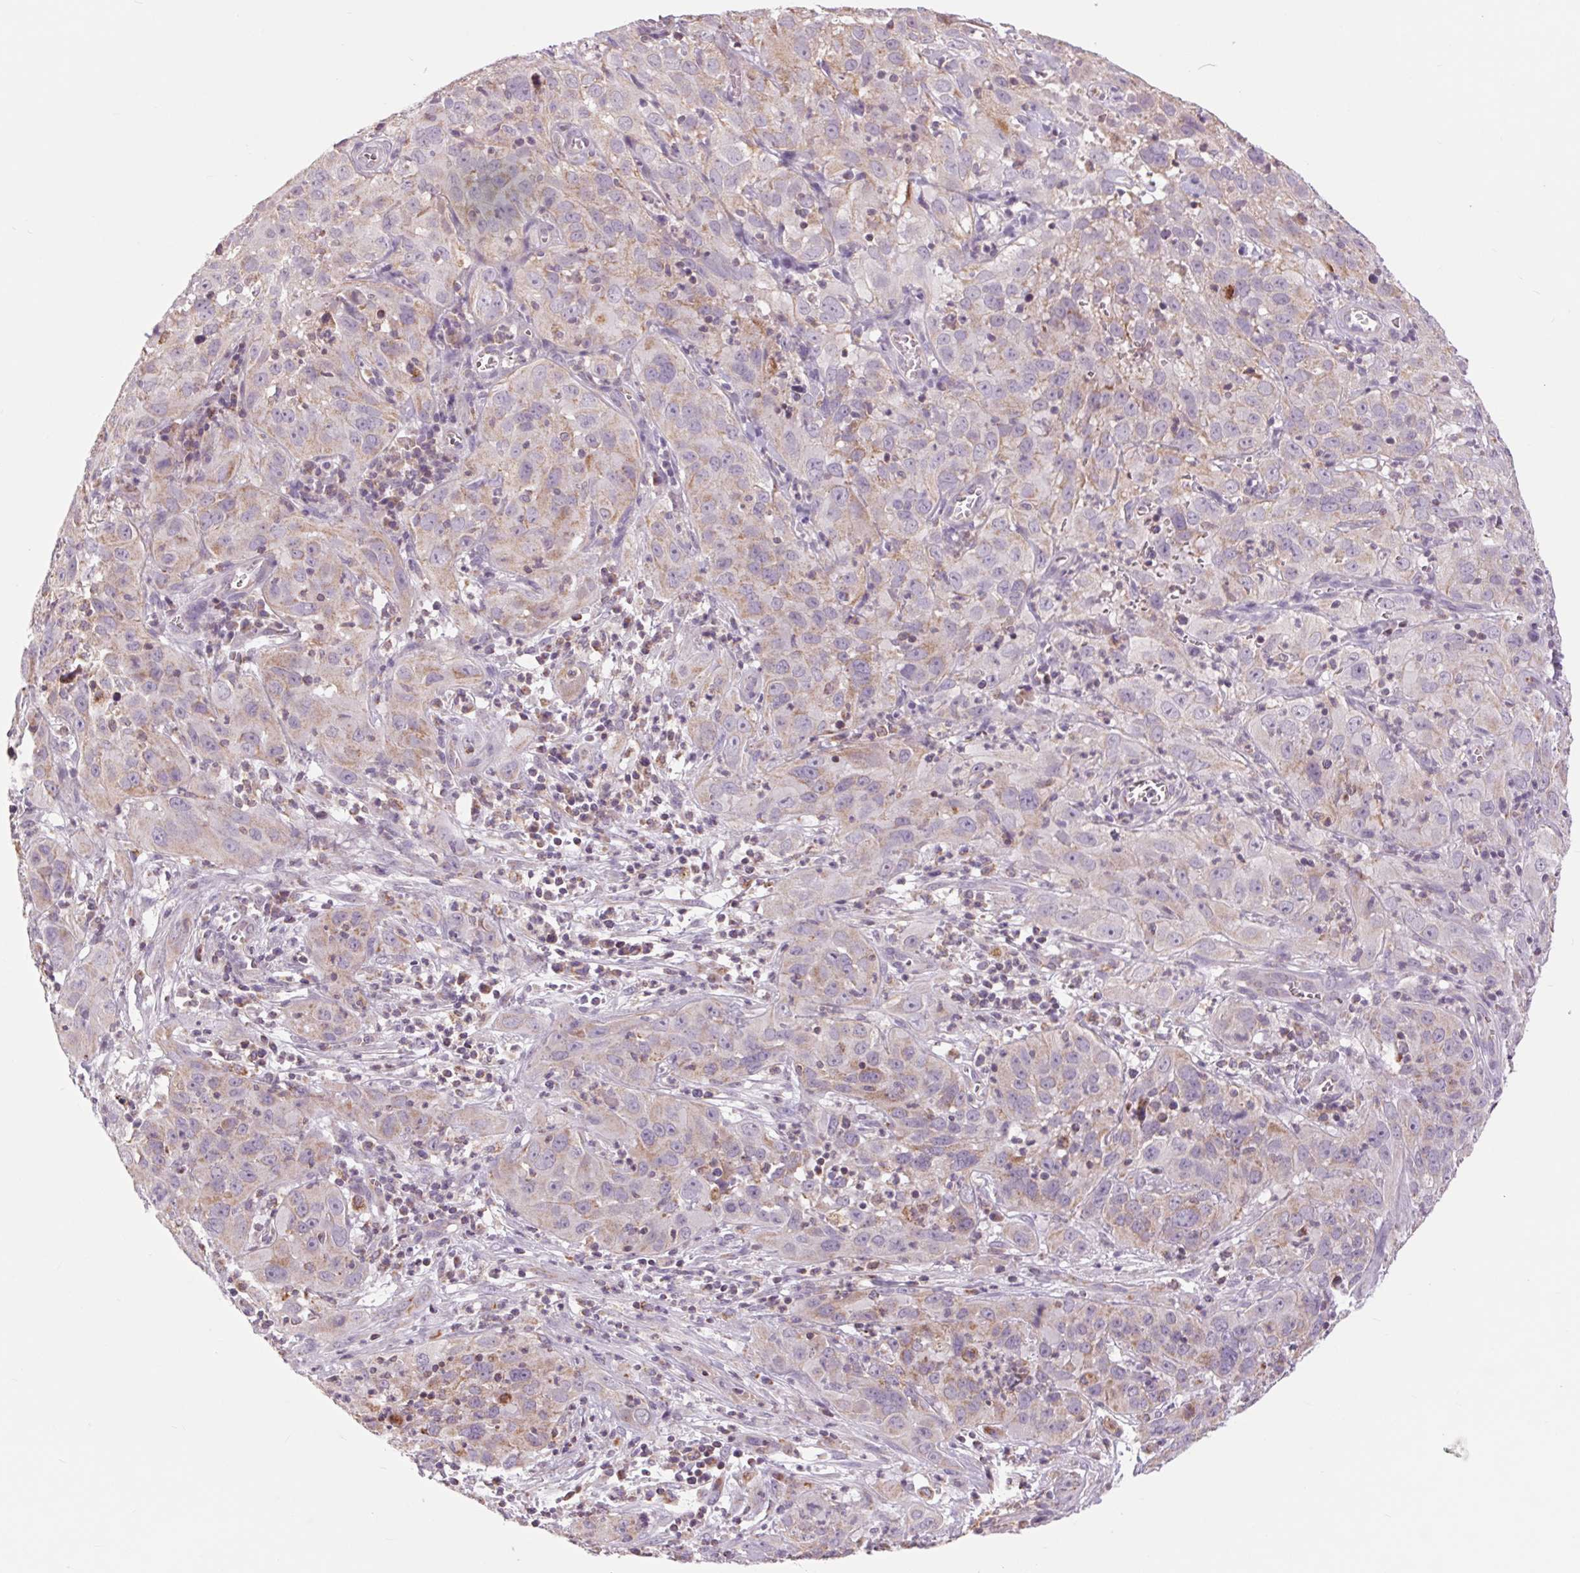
{"staining": {"intensity": "weak", "quantity": "25%-75%", "location": "cytoplasmic/membranous"}, "tissue": "cervical cancer", "cell_type": "Tumor cells", "image_type": "cancer", "snomed": [{"axis": "morphology", "description": "Squamous cell carcinoma, NOS"}, {"axis": "topography", "description": "Cervix"}], "caption": "Cervical cancer was stained to show a protein in brown. There is low levels of weak cytoplasmic/membranous expression in approximately 25%-75% of tumor cells.", "gene": "COX6A1", "patient": {"sex": "female", "age": 32}}